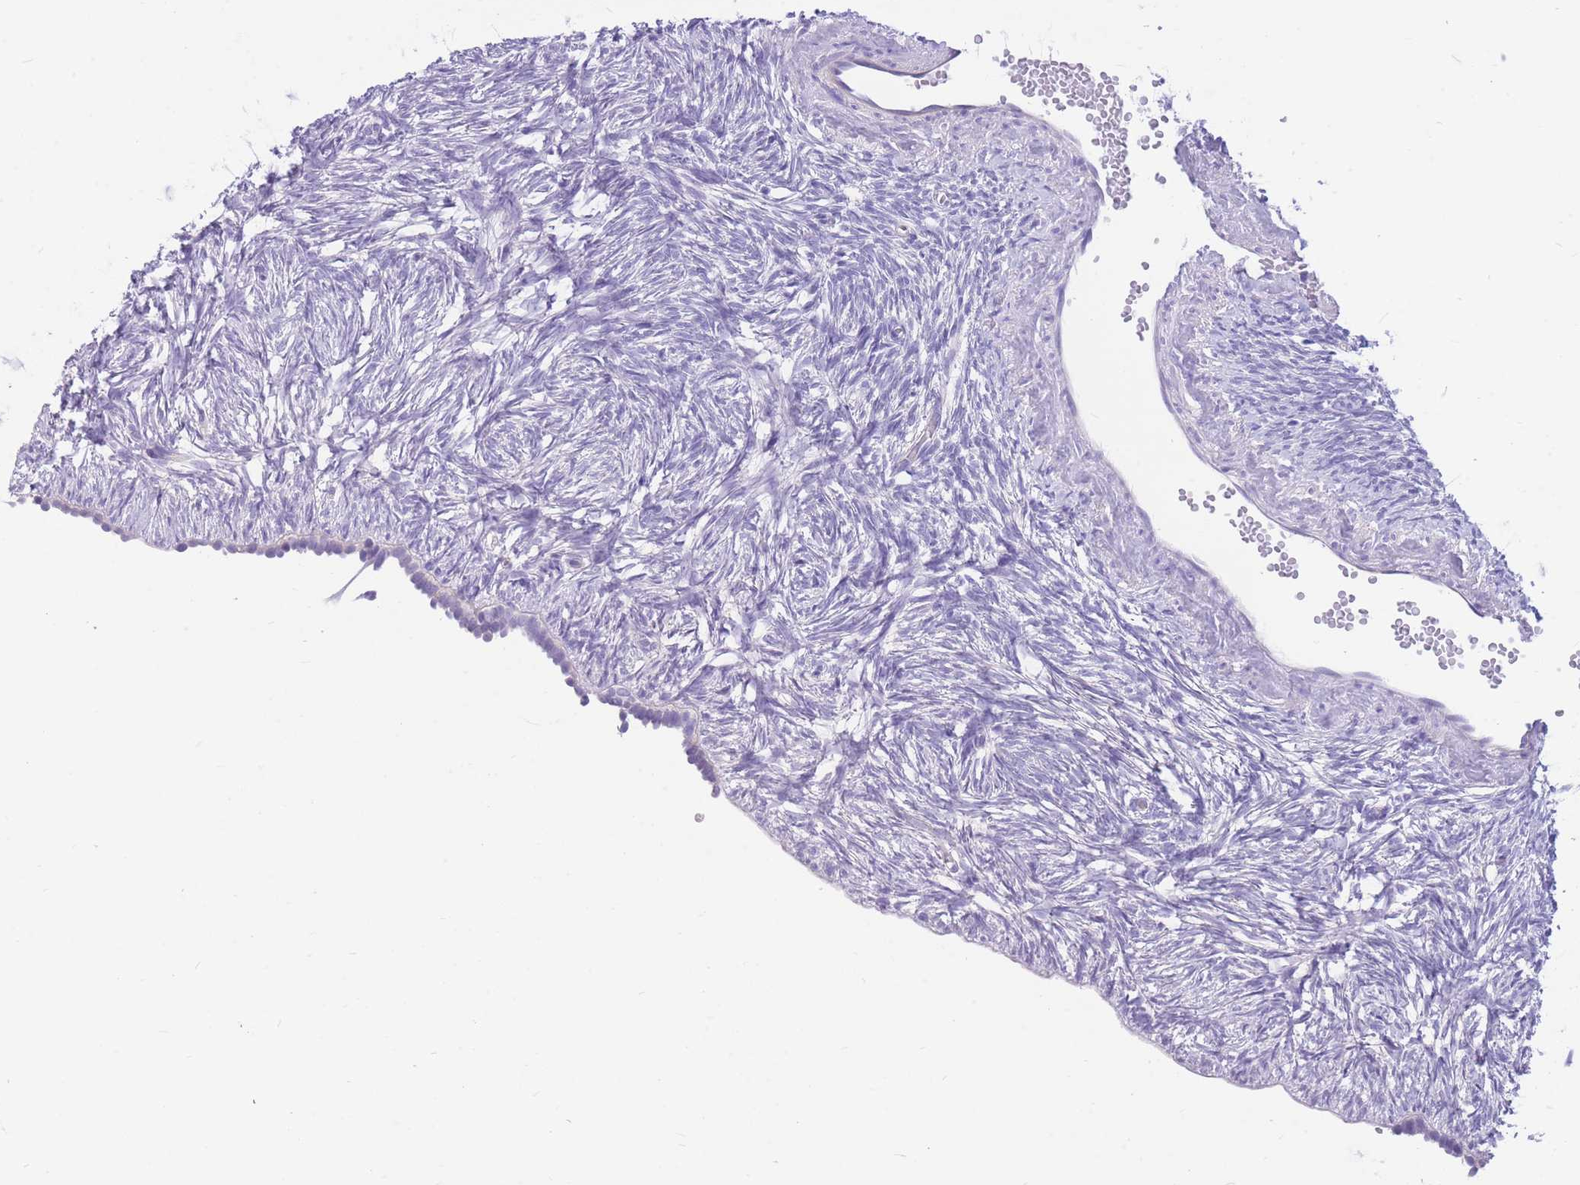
{"staining": {"intensity": "negative", "quantity": "none", "location": "none"}, "tissue": "ovary", "cell_type": "Ovarian stroma cells", "image_type": "normal", "snomed": [{"axis": "morphology", "description": "Normal tissue, NOS"}, {"axis": "topography", "description": "Ovary"}], "caption": "Immunohistochemistry image of unremarkable human ovary stained for a protein (brown), which shows no staining in ovarian stroma cells.", "gene": "ZNF311", "patient": {"sex": "female", "age": 51}}